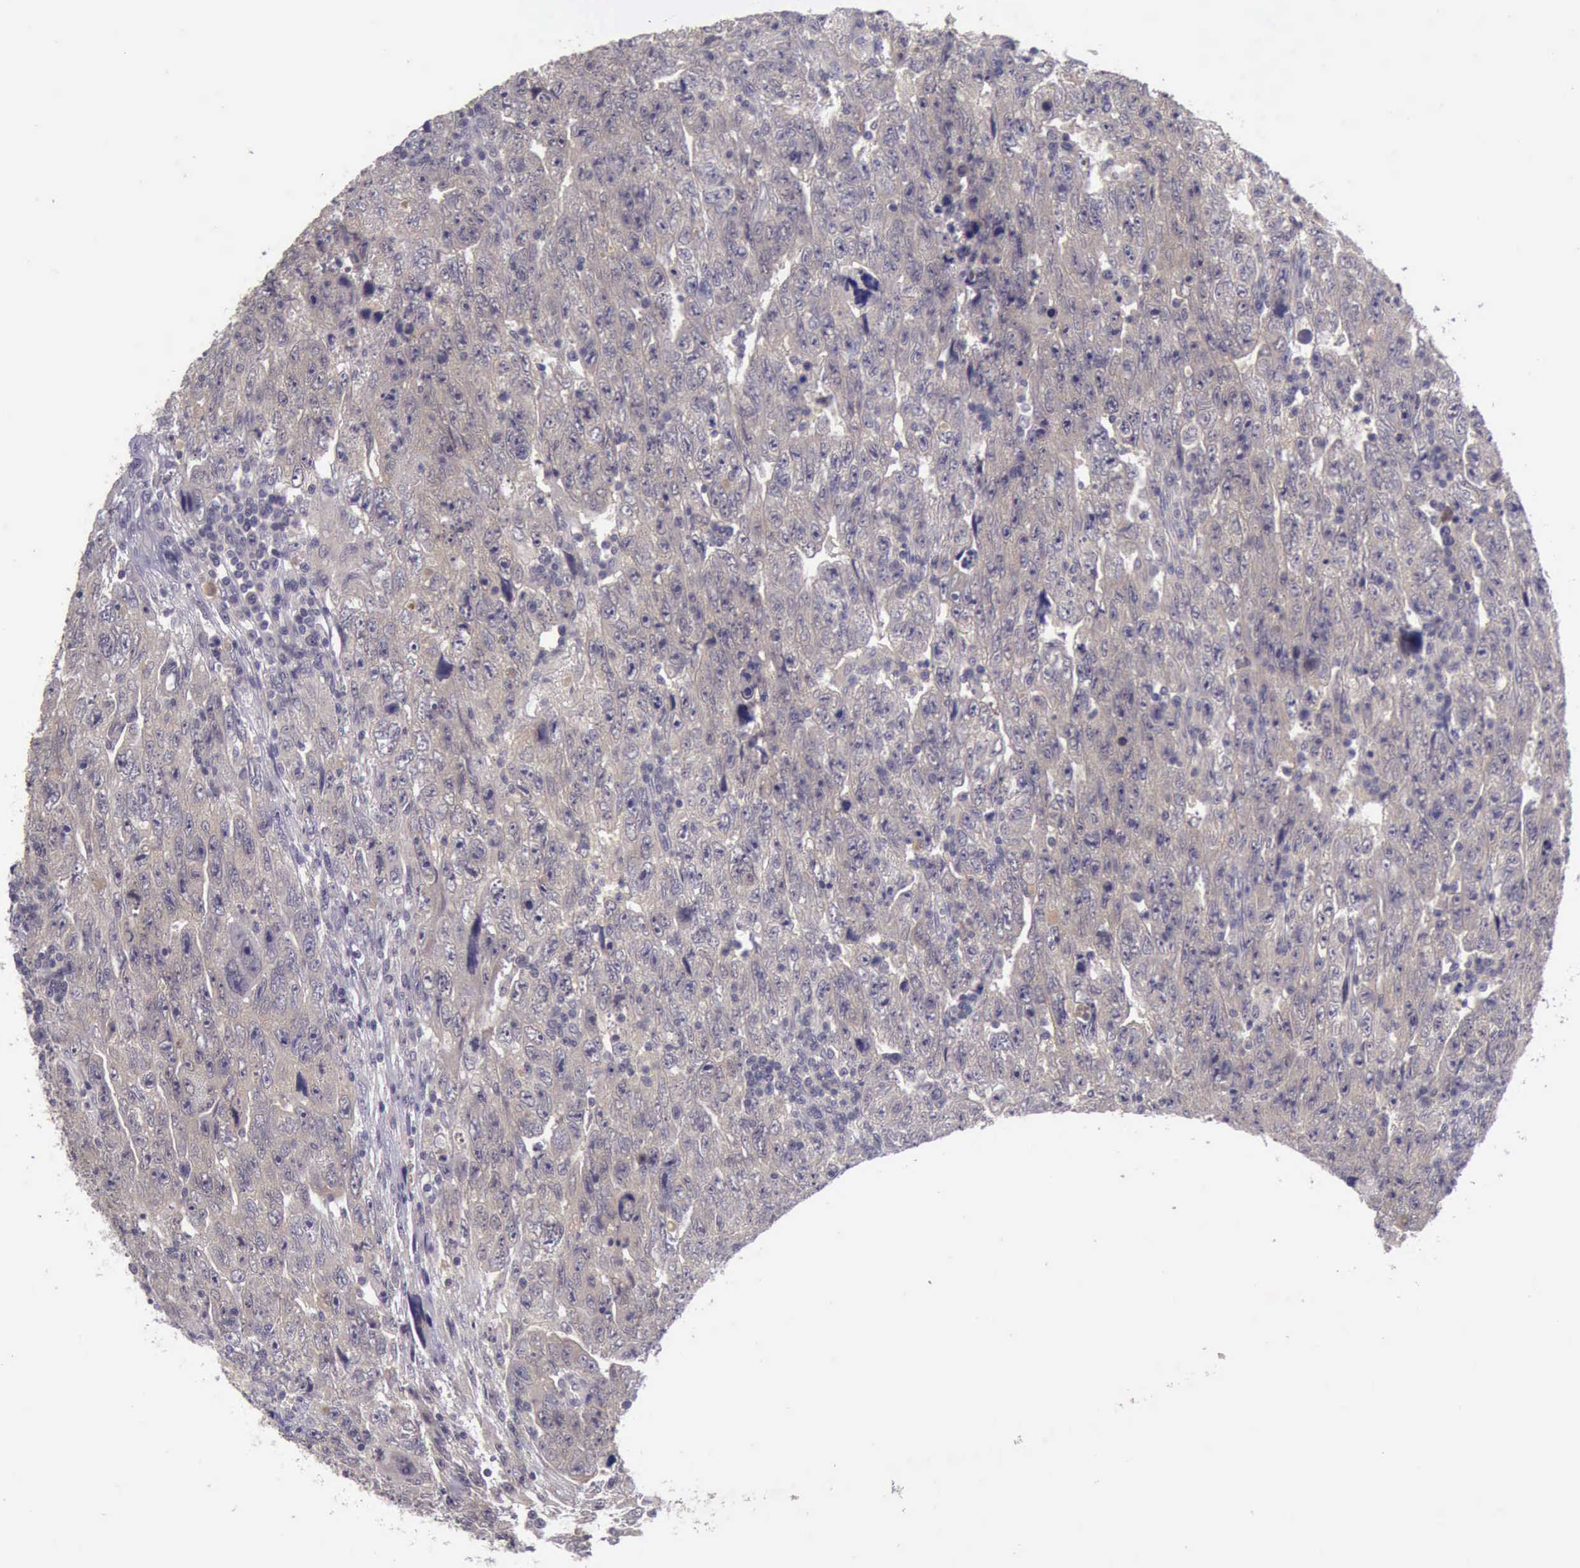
{"staining": {"intensity": "weak", "quantity": ">75%", "location": "cytoplasmic/membranous"}, "tissue": "testis cancer", "cell_type": "Tumor cells", "image_type": "cancer", "snomed": [{"axis": "morphology", "description": "Carcinoma, Embryonal, NOS"}, {"axis": "topography", "description": "Testis"}], "caption": "Immunohistochemical staining of embryonal carcinoma (testis) shows low levels of weak cytoplasmic/membranous positivity in approximately >75% of tumor cells.", "gene": "ARNT2", "patient": {"sex": "male", "age": 28}}